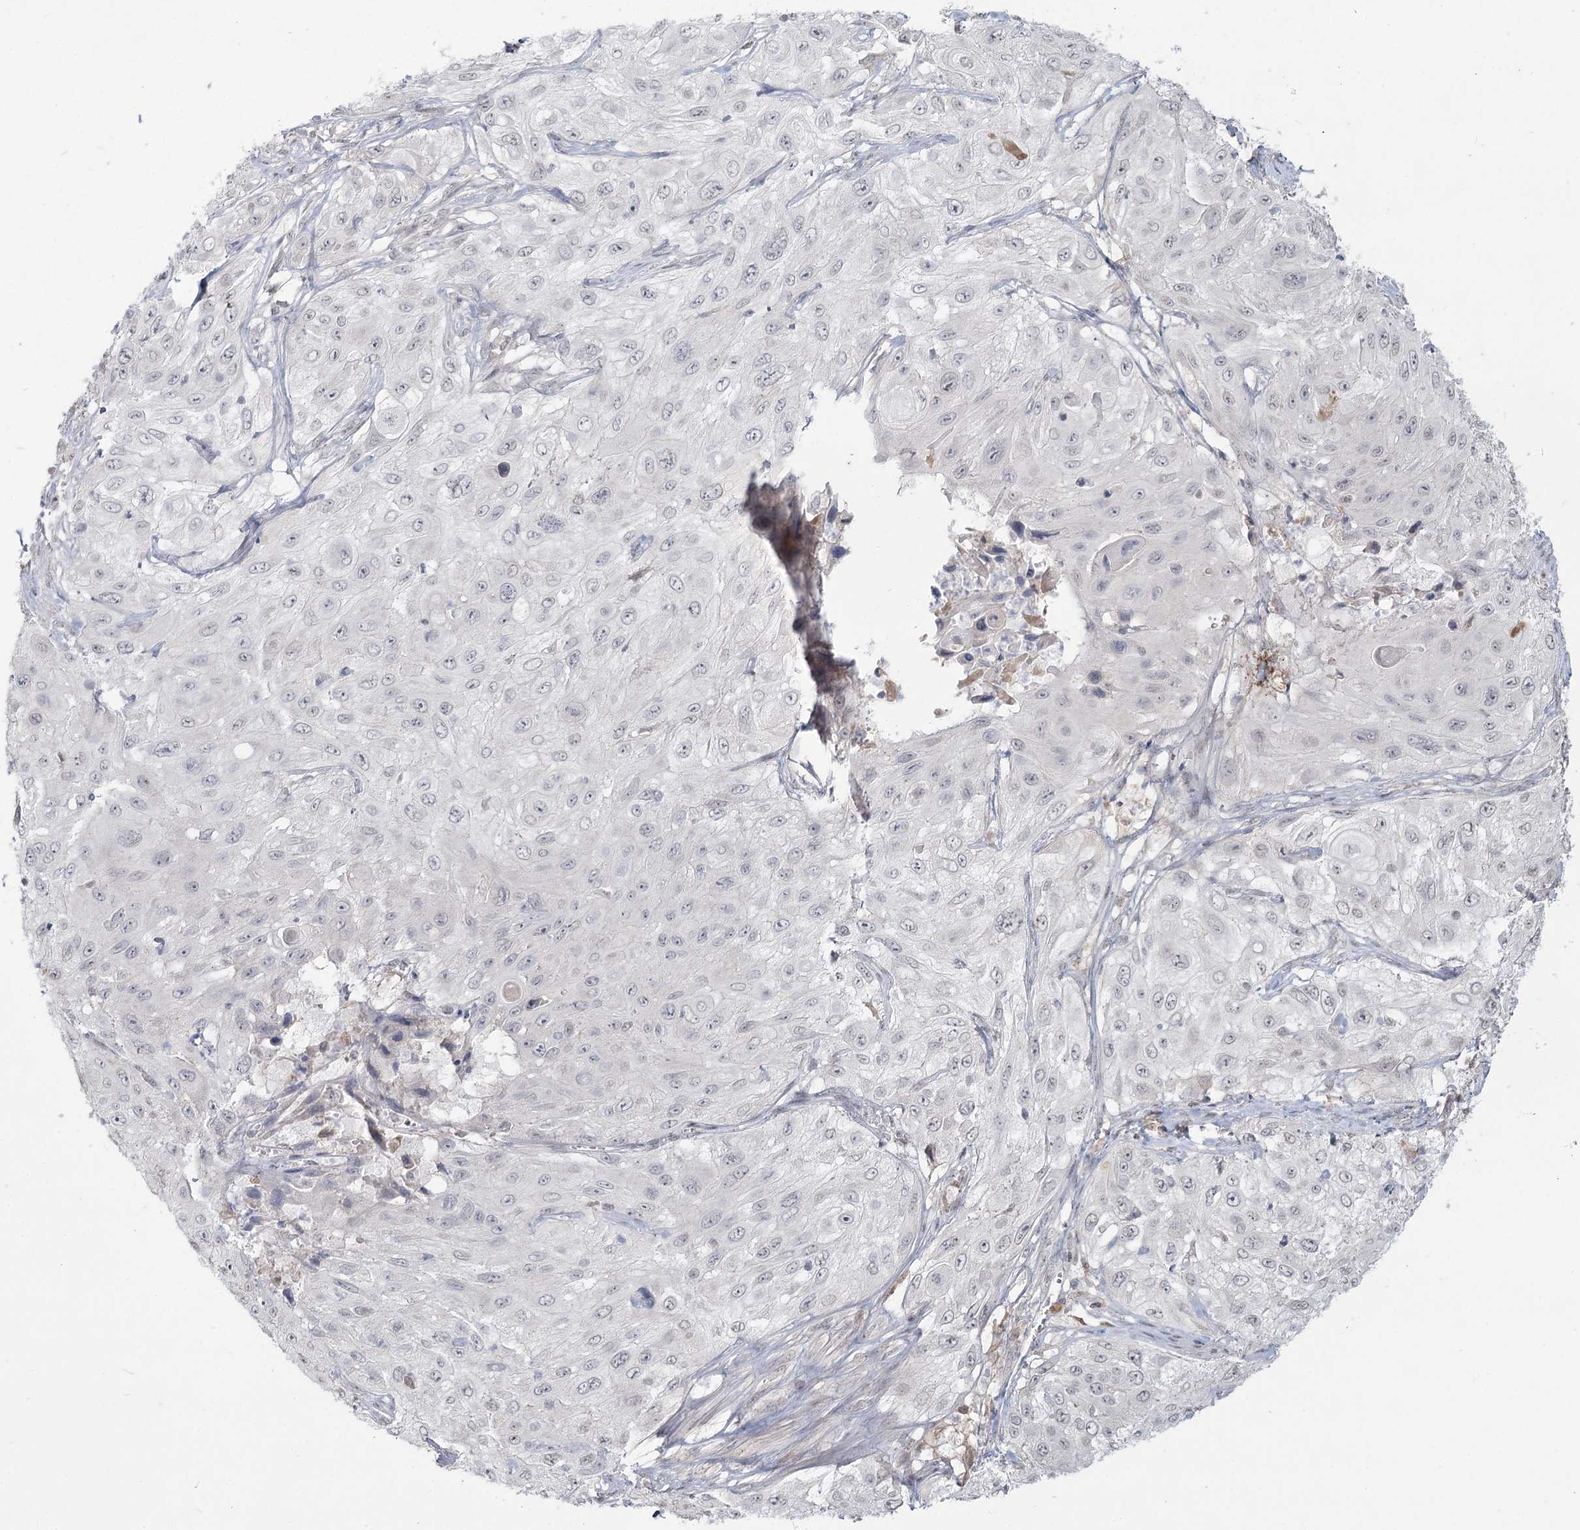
{"staining": {"intensity": "negative", "quantity": "none", "location": "none"}, "tissue": "cervical cancer", "cell_type": "Tumor cells", "image_type": "cancer", "snomed": [{"axis": "morphology", "description": "Squamous cell carcinoma, NOS"}, {"axis": "topography", "description": "Cervix"}], "caption": "Protein analysis of cervical cancer (squamous cell carcinoma) displays no significant expression in tumor cells. Nuclei are stained in blue.", "gene": "LY6G5C", "patient": {"sex": "female", "age": 42}}